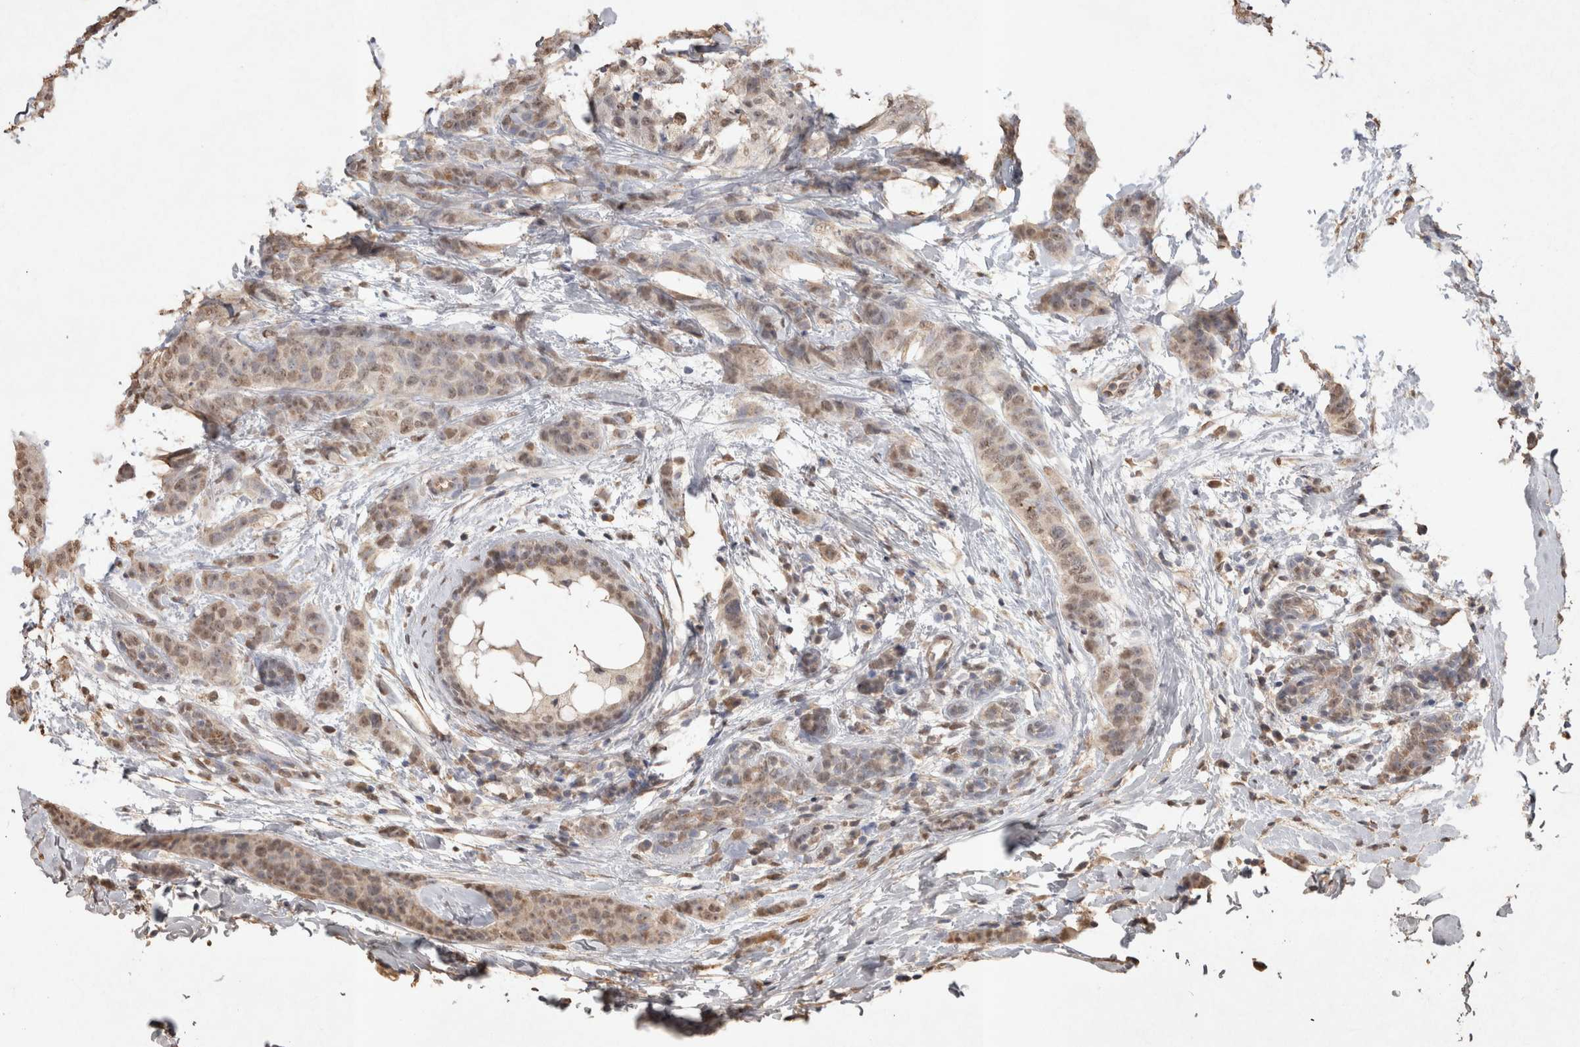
{"staining": {"intensity": "weak", "quantity": ">75%", "location": "nuclear"}, "tissue": "breast cancer", "cell_type": "Tumor cells", "image_type": "cancer", "snomed": [{"axis": "morphology", "description": "Normal tissue, NOS"}, {"axis": "morphology", "description": "Duct carcinoma"}, {"axis": "topography", "description": "Breast"}], "caption": "Weak nuclear expression for a protein is identified in approximately >75% of tumor cells of breast cancer (invasive ductal carcinoma) using immunohistochemistry.", "gene": "MLX", "patient": {"sex": "female", "age": 40}}